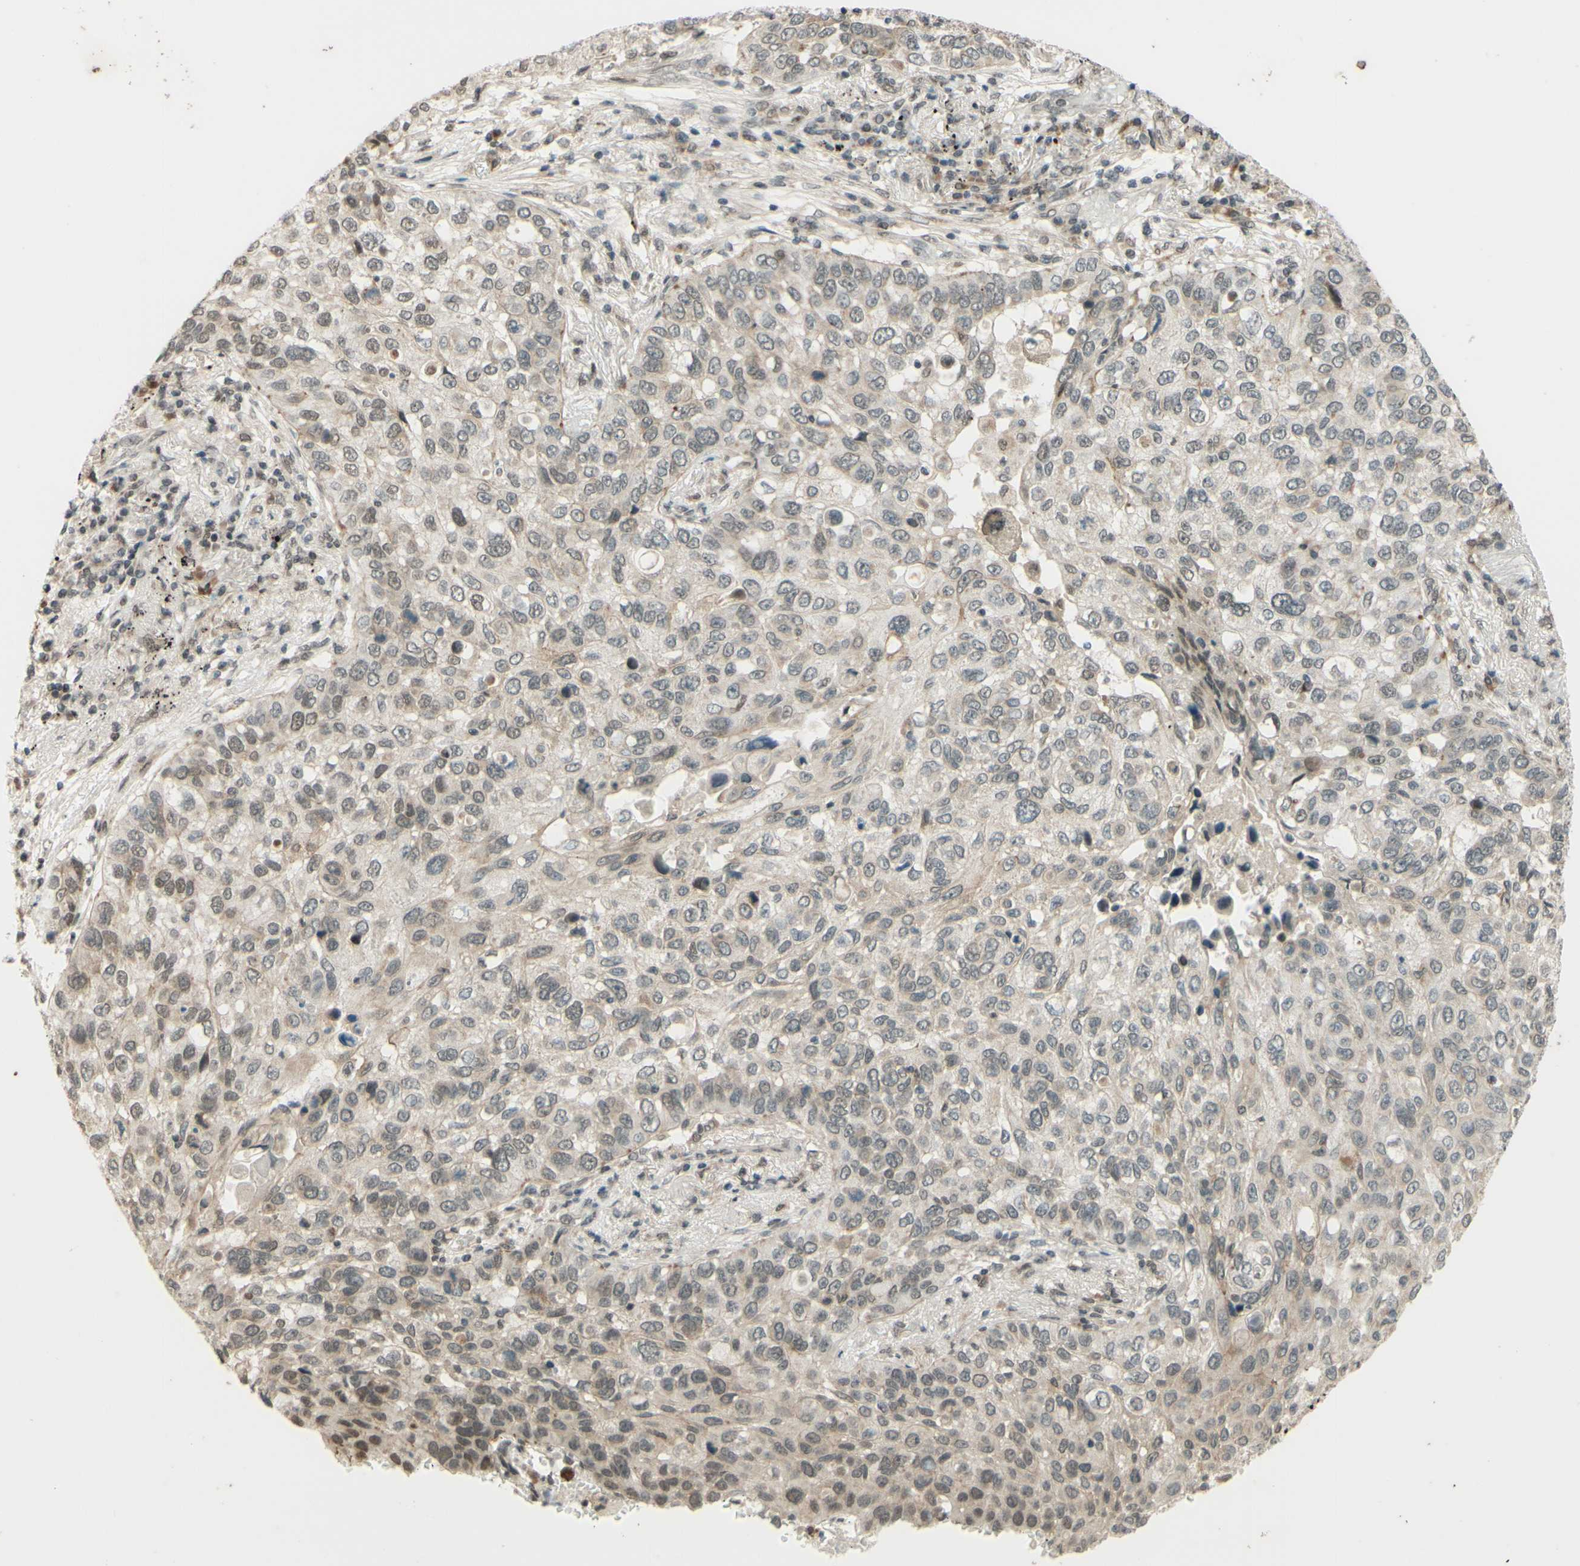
{"staining": {"intensity": "weak", "quantity": ">75%", "location": "nuclear"}, "tissue": "lung cancer", "cell_type": "Tumor cells", "image_type": "cancer", "snomed": [{"axis": "morphology", "description": "Squamous cell carcinoma, NOS"}, {"axis": "topography", "description": "Lung"}], "caption": "DAB immunohistochemical staining of lung cancer (squamous cell carcinoma) demonstrates weak nuclear protein expression in approximately >75% of tumor cells.", "gene": "SMARCB1", "patient": {"sex": "male", "age": 57}}